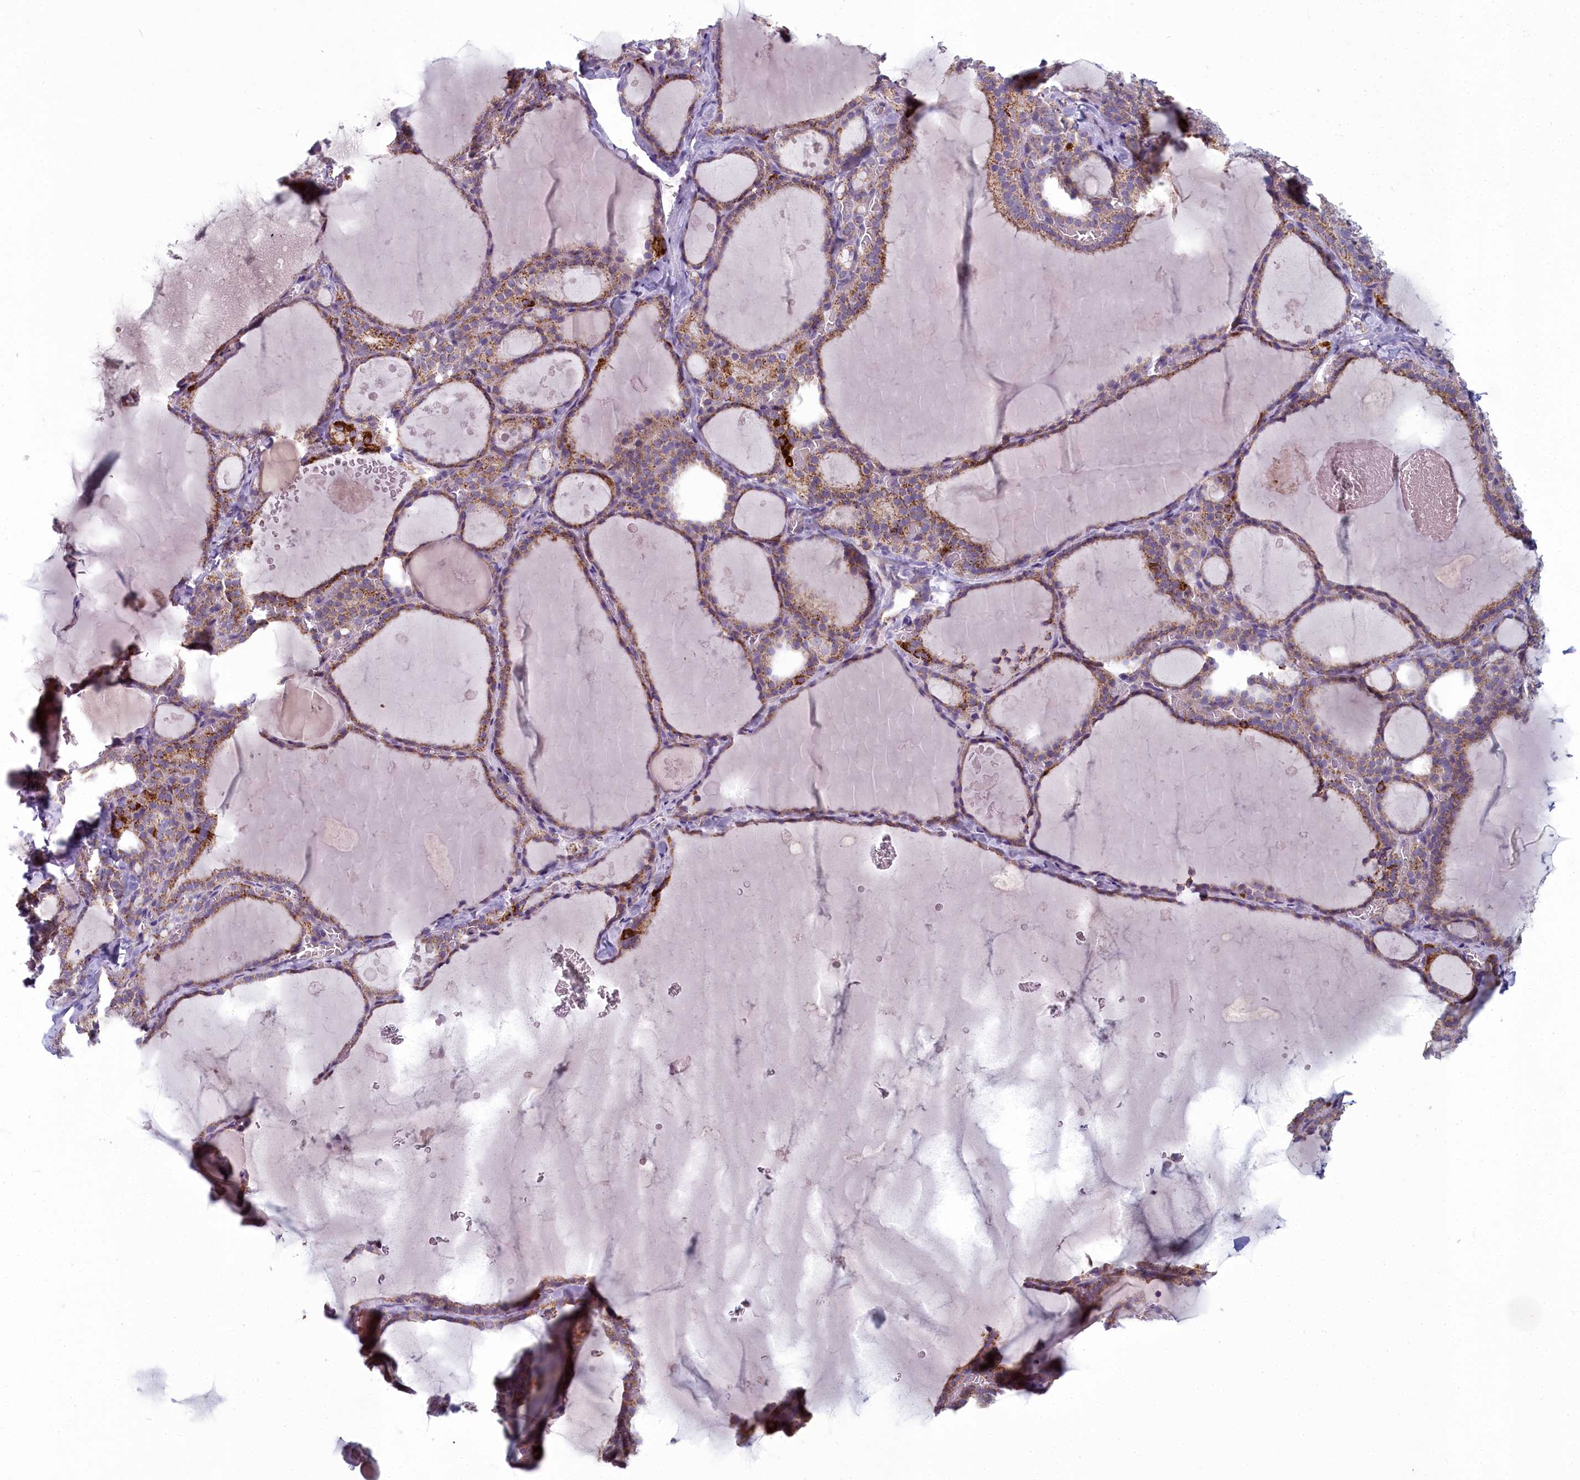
{"staining": {"intensity": "weak", "quantity": ">75%", "location": "cytoplasmic/membranous"}, "tissue": "thyroid gland", "cell_type": "Glandular cells", "image_type": "normal", "snomed": [{"axis": "morphology", "description": "Normal tissue, NOS"}, {"axis": "topography", "description": "Thyroid gland"}], "caption": "Thyroid gland stained for a protein (brown) demonstrates weak cytoplasmic/membranous positive expression in approximately >75% of glandular cells.", "gene": "INSYN2A", "patient": {"sex": "male", "age": 56}}